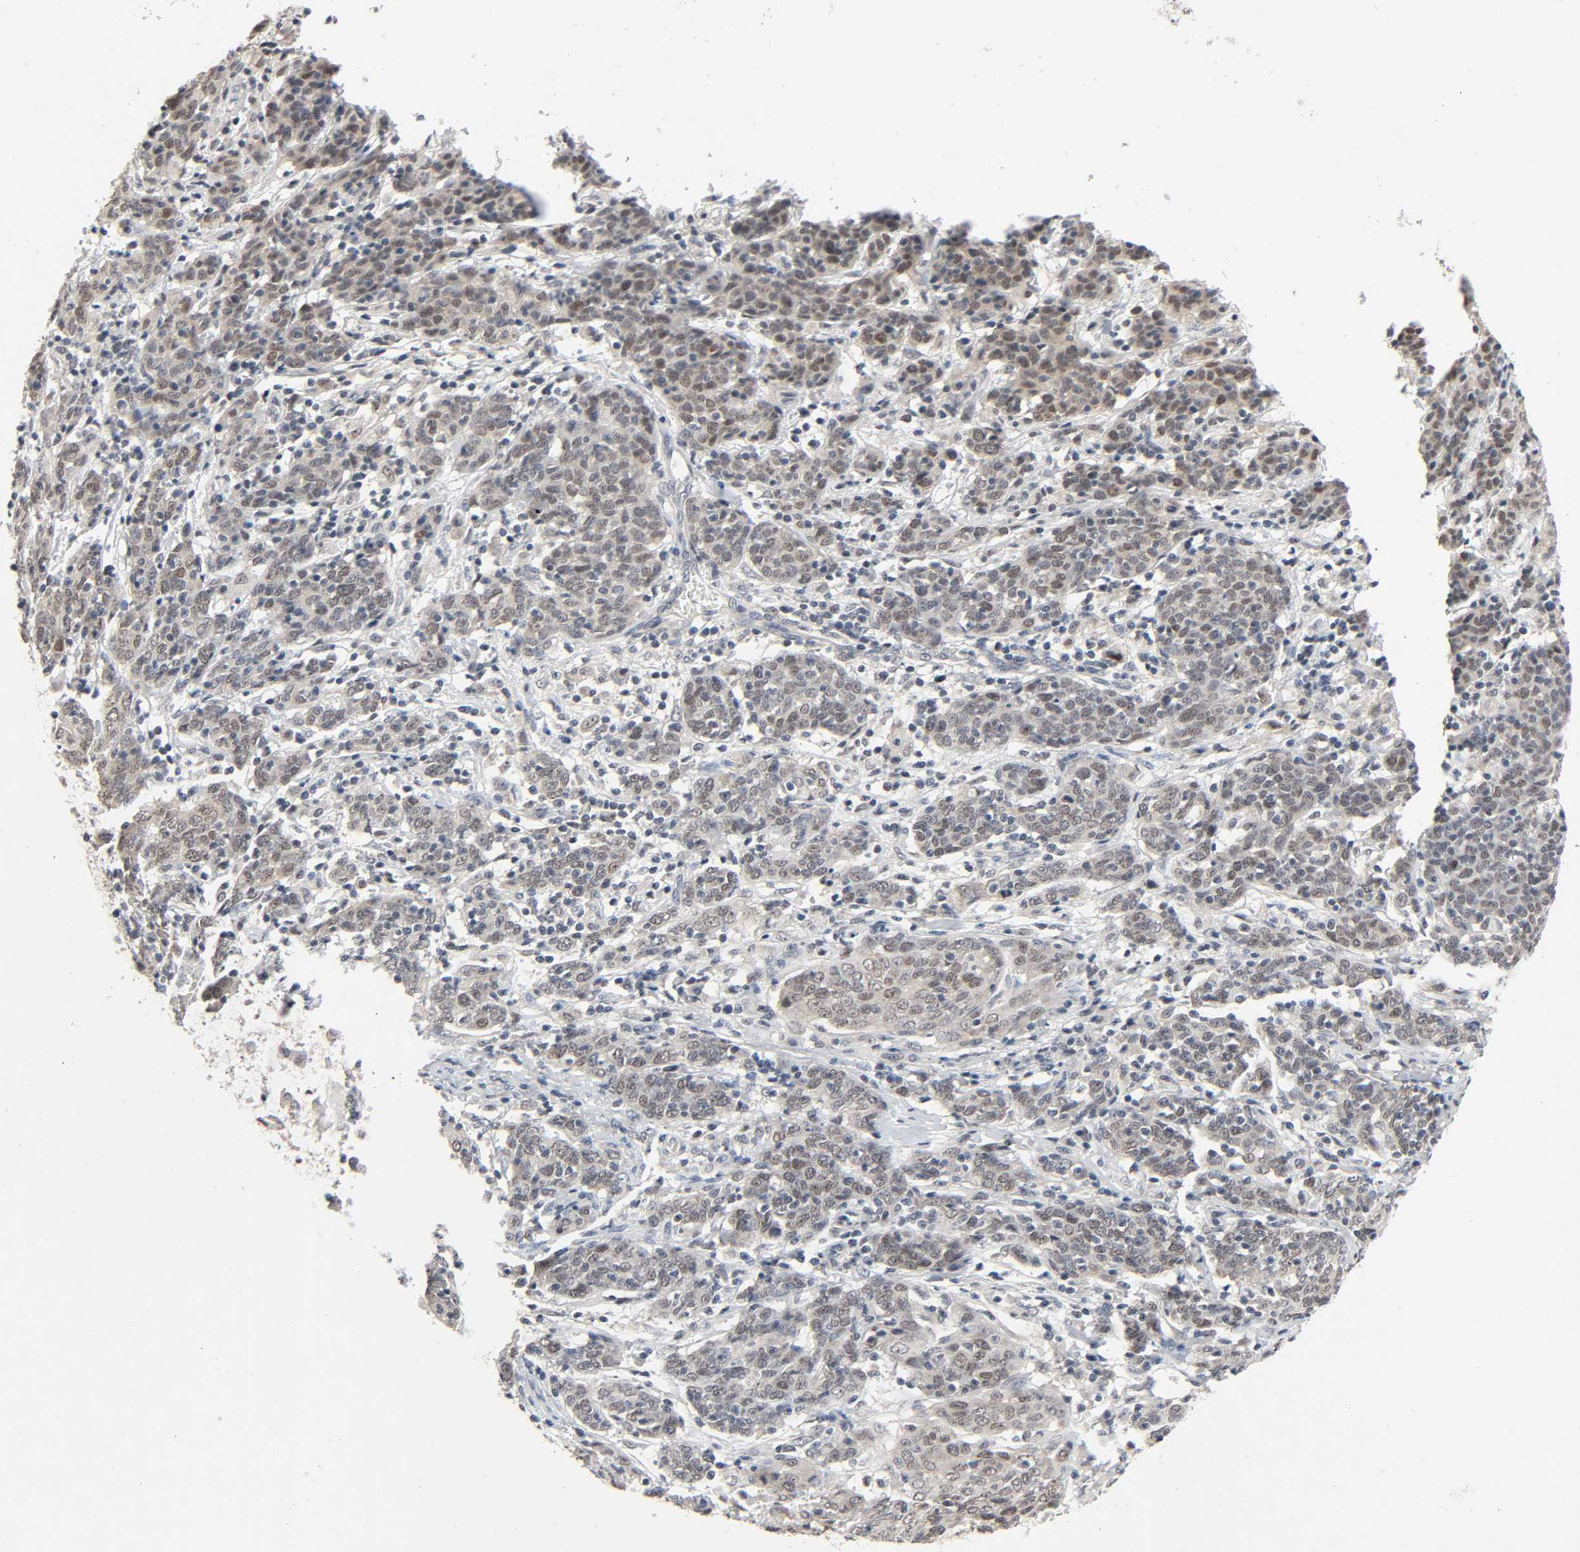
{"staining": {"intensity": "weak", "quantity": "25%-75%", "location": "cytoplasmic/membranous,nuclear"}, "tissue": "cervical cancer", "cell_type": "Tumor cells", "image_type": "cancer", "snomed": [{"axis": "morphology", "description": "Normal tissue, NOS"}, {"axis": "morphology", "description": "Squamous cell carcinoma, NOS"}, {"axis": "topography", "description": "Cervix"}], "caption": "High-power microscopy captured an immunohistochemistry (IHC) image of cervical cancer (squamous cell carcinoma), revealing weak cytoplasmic/membranous and nuclear staining in about 25%-75% of tumor cells.", "gene": "MAPKAPK5", "patient": {"sex": "female", "age": 67}}